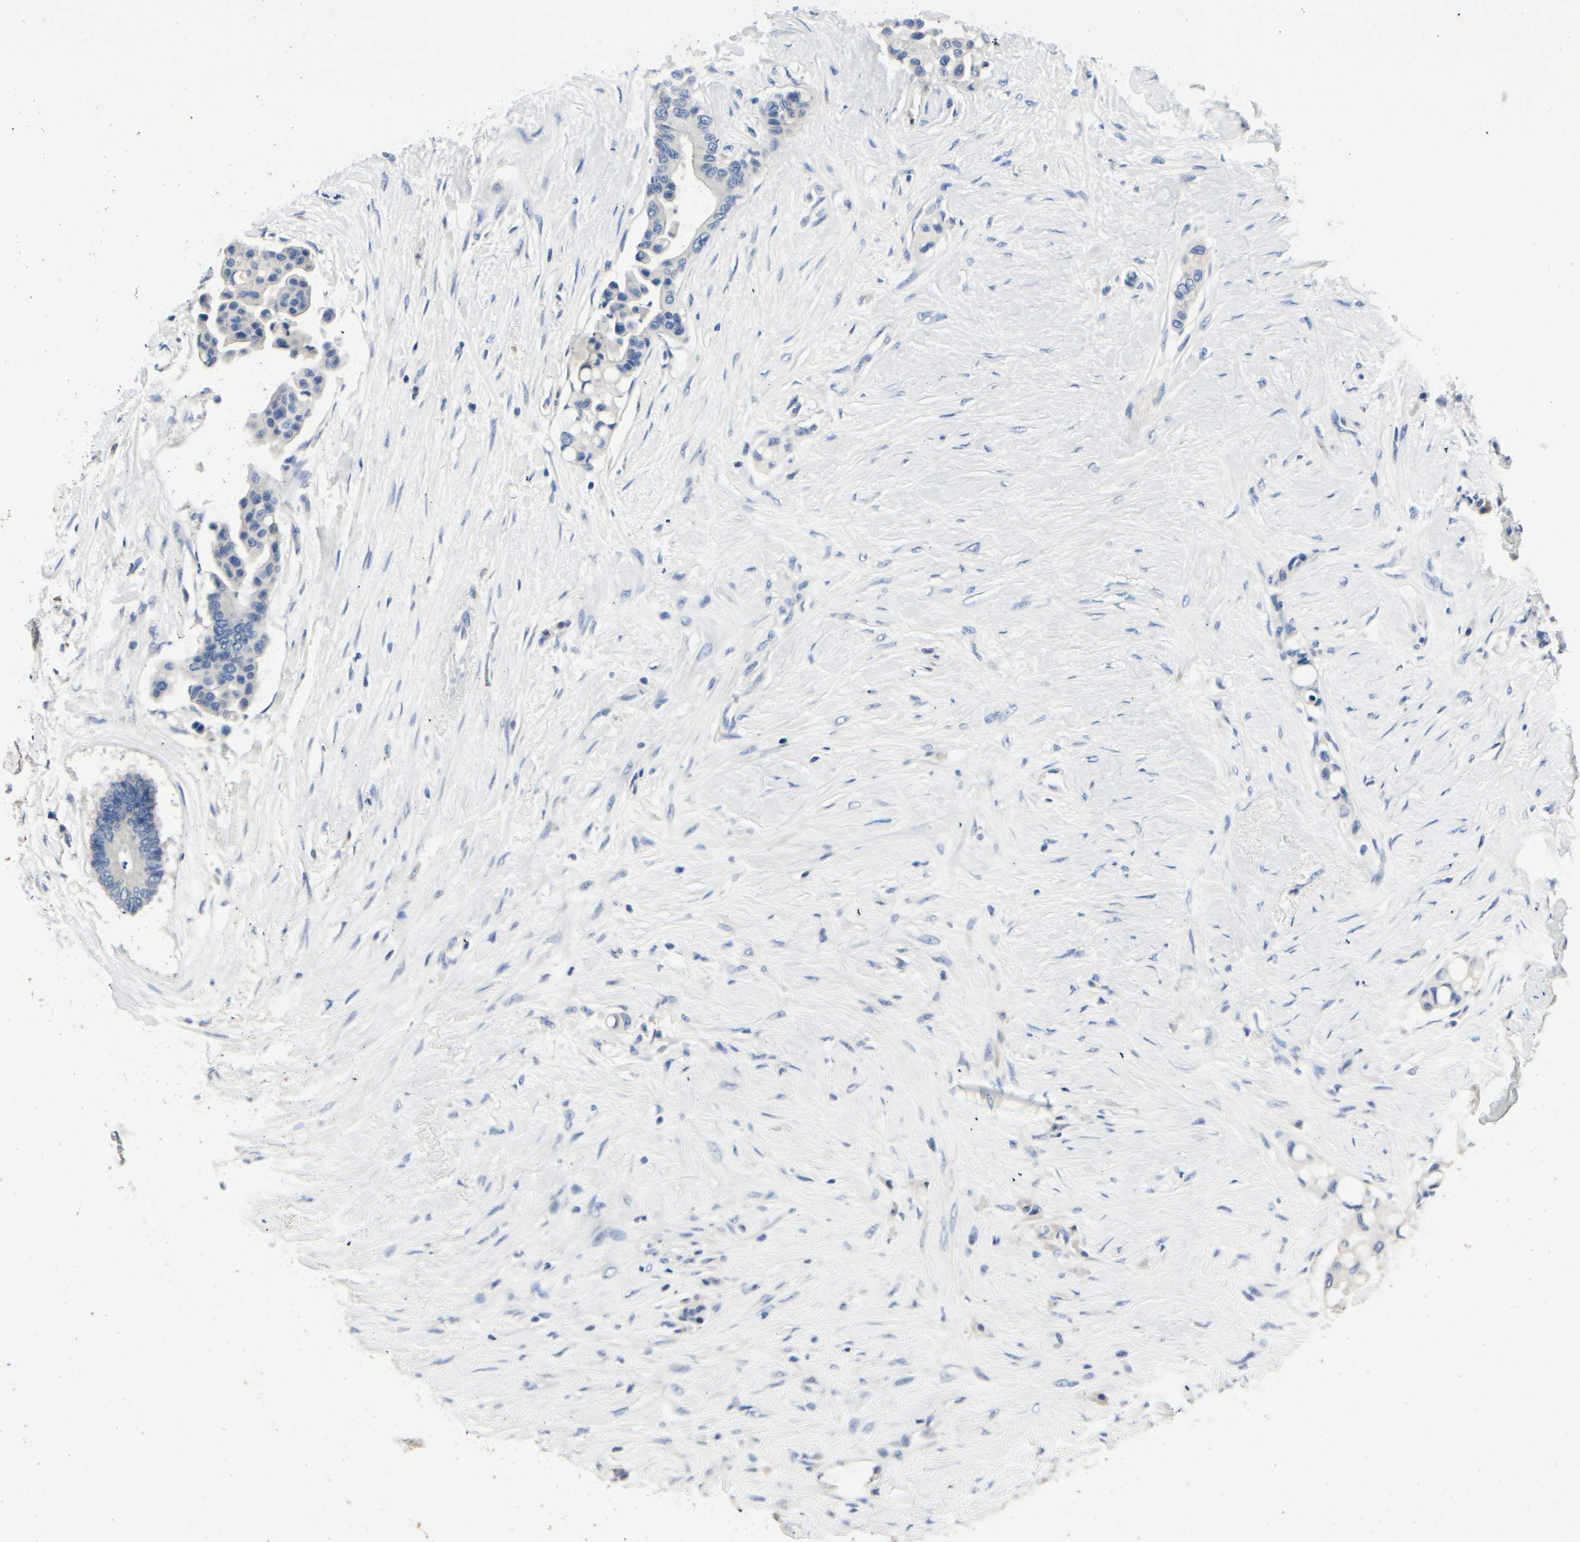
{"staining": {"intensity": "negative", "quantity": "none", "location": "none"}, "tissue": "colorectal cancer", "cell_type": "Tumor cells", "image_type": "cancer", "snomed": [{"axis": "morphology", "description": "Normal tissue, NOS"}, {"axis": "morphology", "description": "Adenocarcinoma, NOS"}, {"axis": "topography", "description": "Colon"}], "caption": "This image is of adenocarcinoma (colorectal) stained with immunohistochemistry (IHC) to label a protein in brown with the nuclei are counter-stained blue. There is no expression in tumor cells. (DAB immunohistochemistry, high magnification).", "gene": "TGFBR3", "patient": {"sex": "male", "age": 82}}